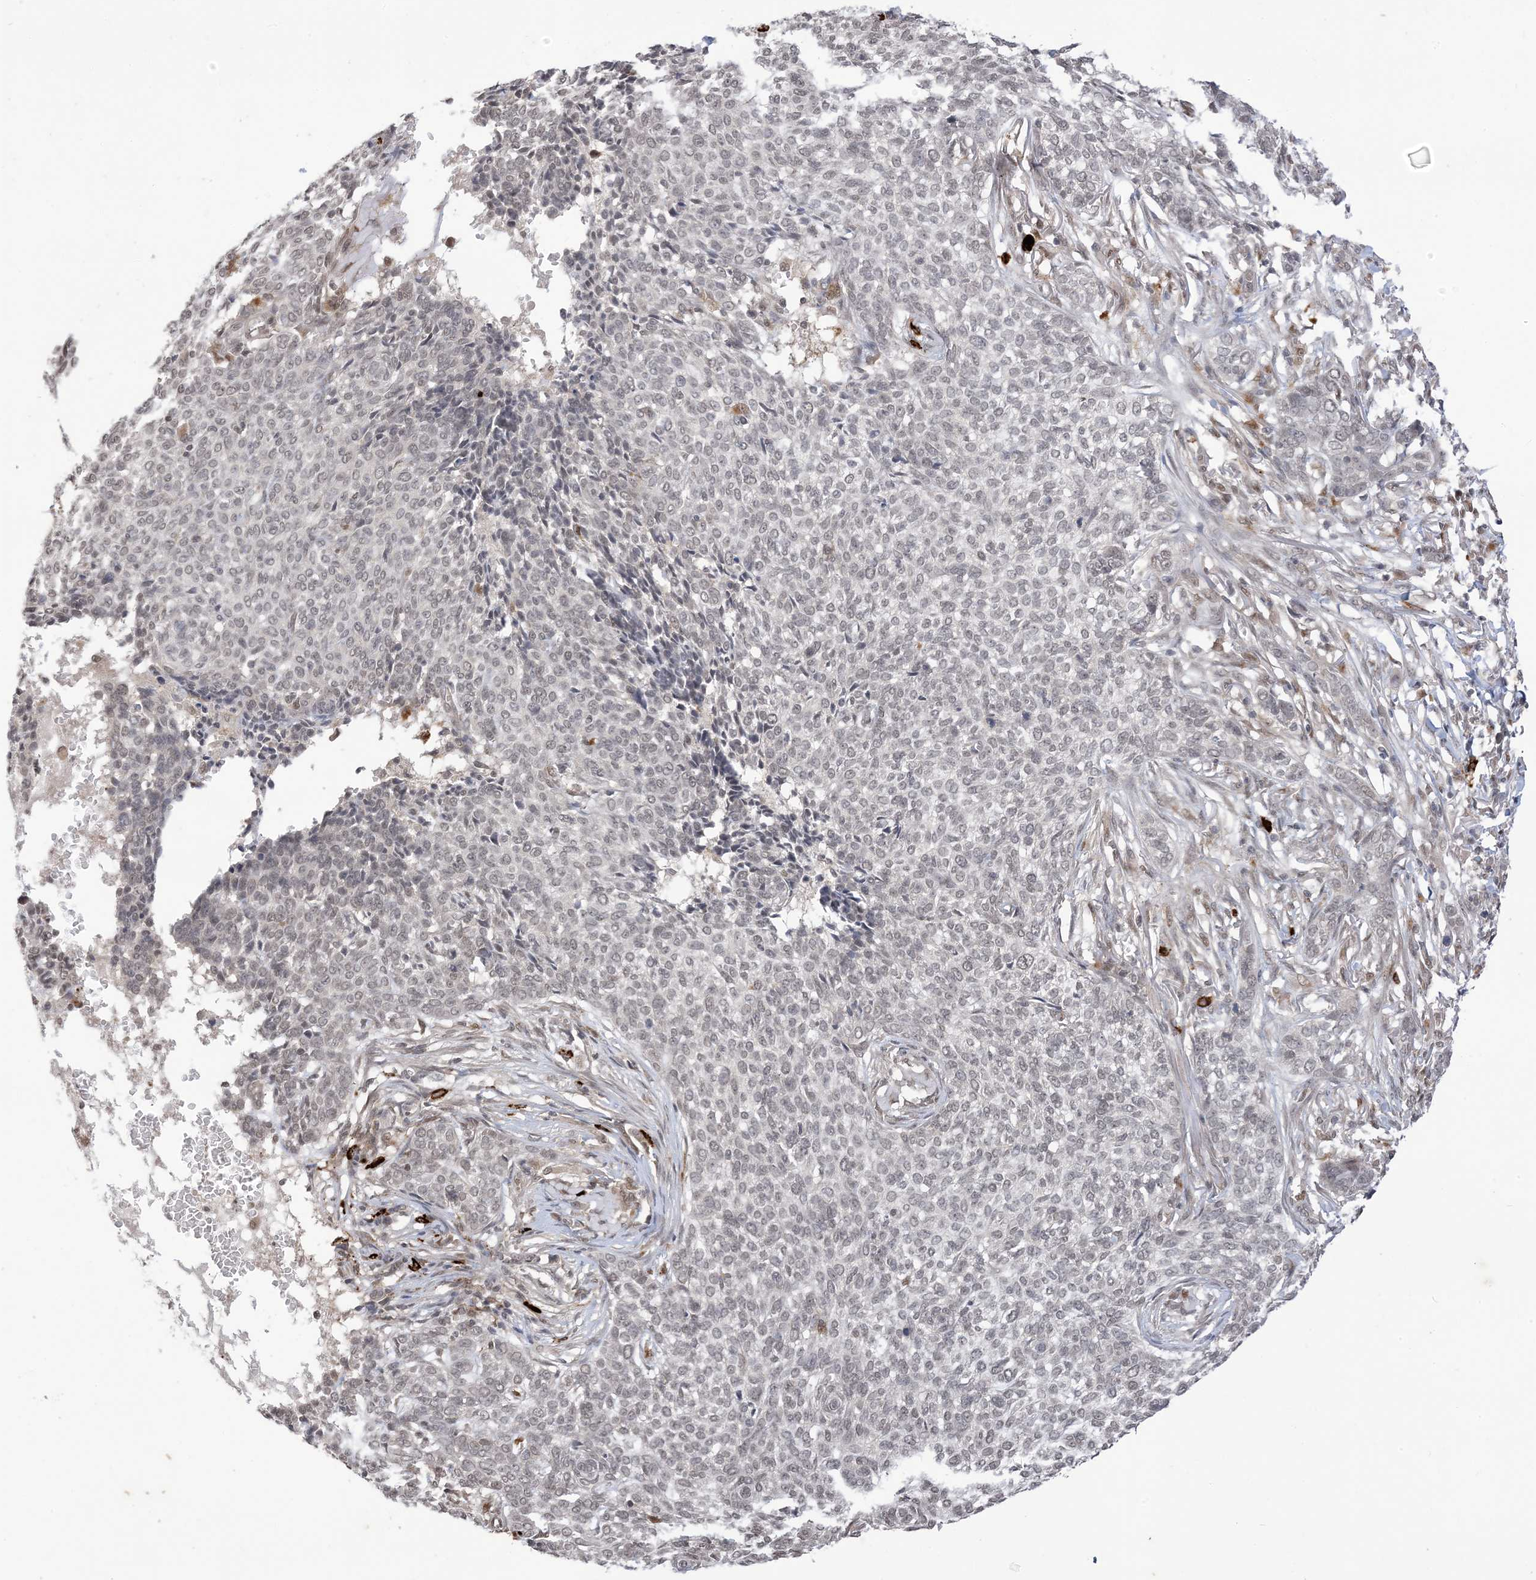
{"staining": {"intensity": "negative", "quantity": "none", "location": "none"}, "tissue": "skin cancer", "cell_type": "Tumor cells", "image_type": "cancer", "snomed": [{"axis": "morphology", "description": "Basal cell carcinoma"}, {"axis": "topography", "description": "Skin"}], "caption": "The image exhibits no significant positivity in tumor cells of skin basal cell carcinoma. (DAB (3,3'-diaminobenzidine) immunohistochemistry (IHC), high magnification).", "gene": "RANBP9", "patient": {"sex": "male", "age": 85}}